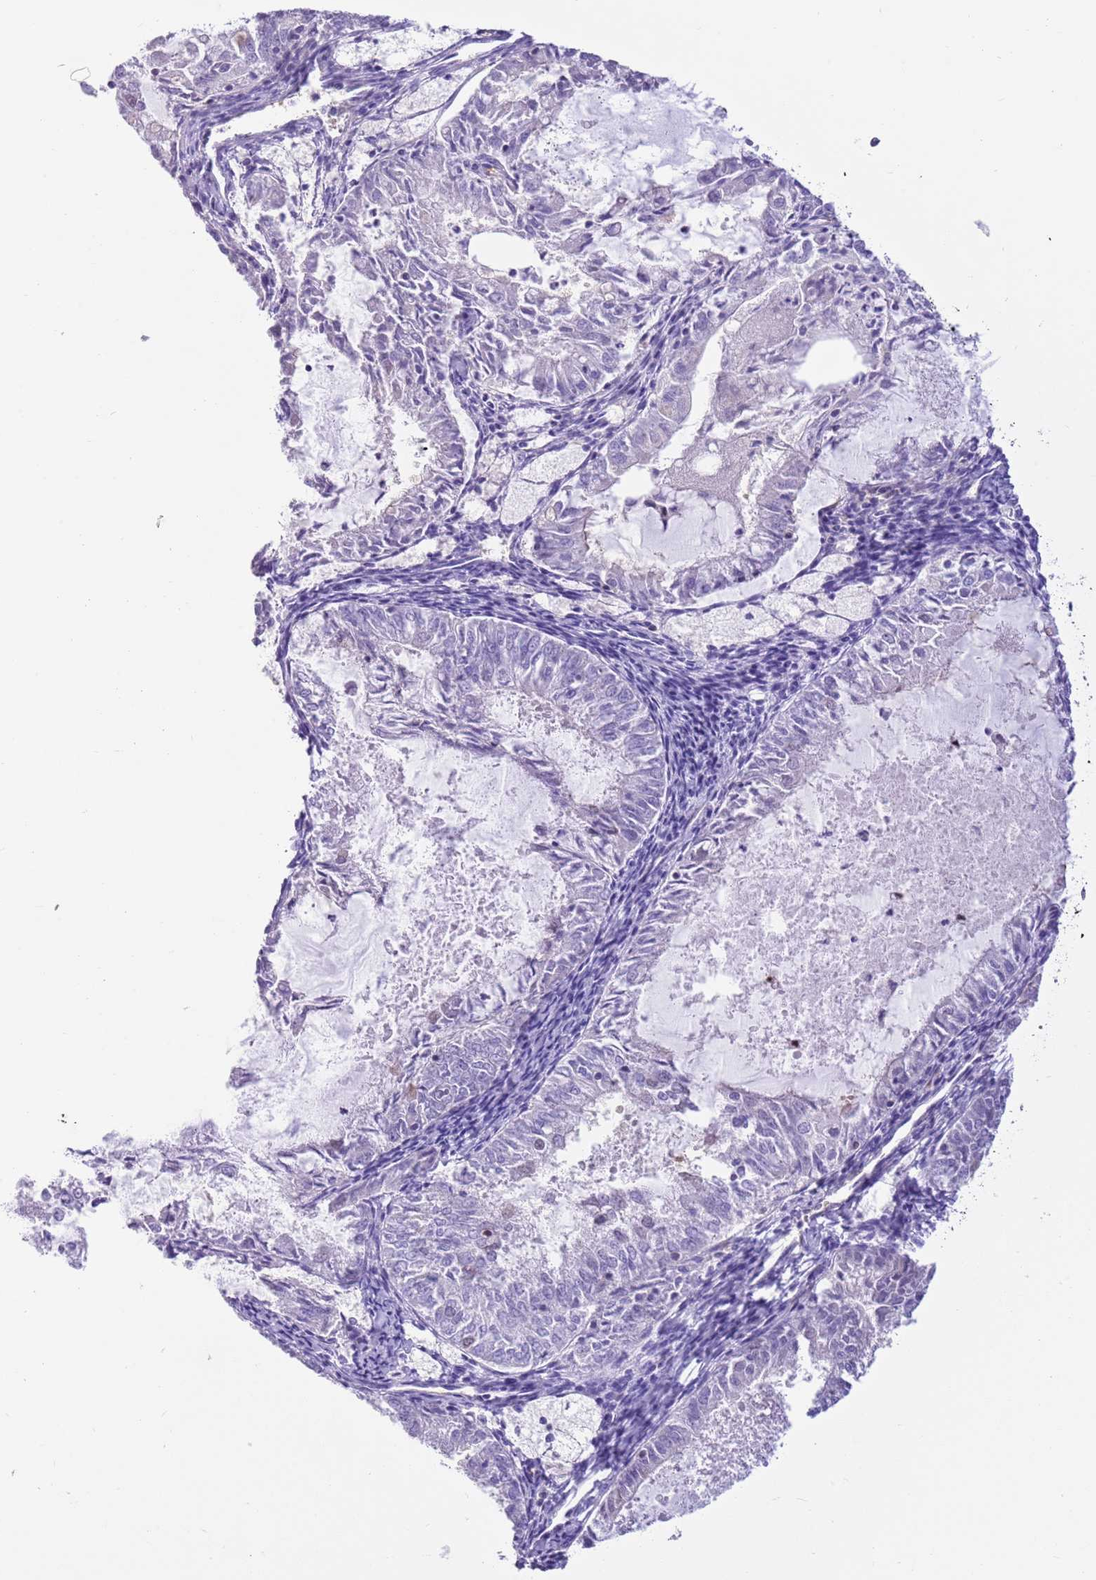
{"staining": {"intensity": "weak", "quantity": "25%-75%", "location": "nuclear"}, "tissue": "endometrial cancer", "cell_type": "Tumor cells", "image_type": "cancer", "snomed": [{"axis": "morphology", "description": "Adenocarcinoma, NOS"}, {"axis": "topography", "description": "Endometrium"}], "caption": "Protein expression analysis of endometrial cancer displays weak nuclear expression in approximately 25%-75% of tumor cells.", "gene": "DDI2", "patient": {"sex": "female", "age": 57}}